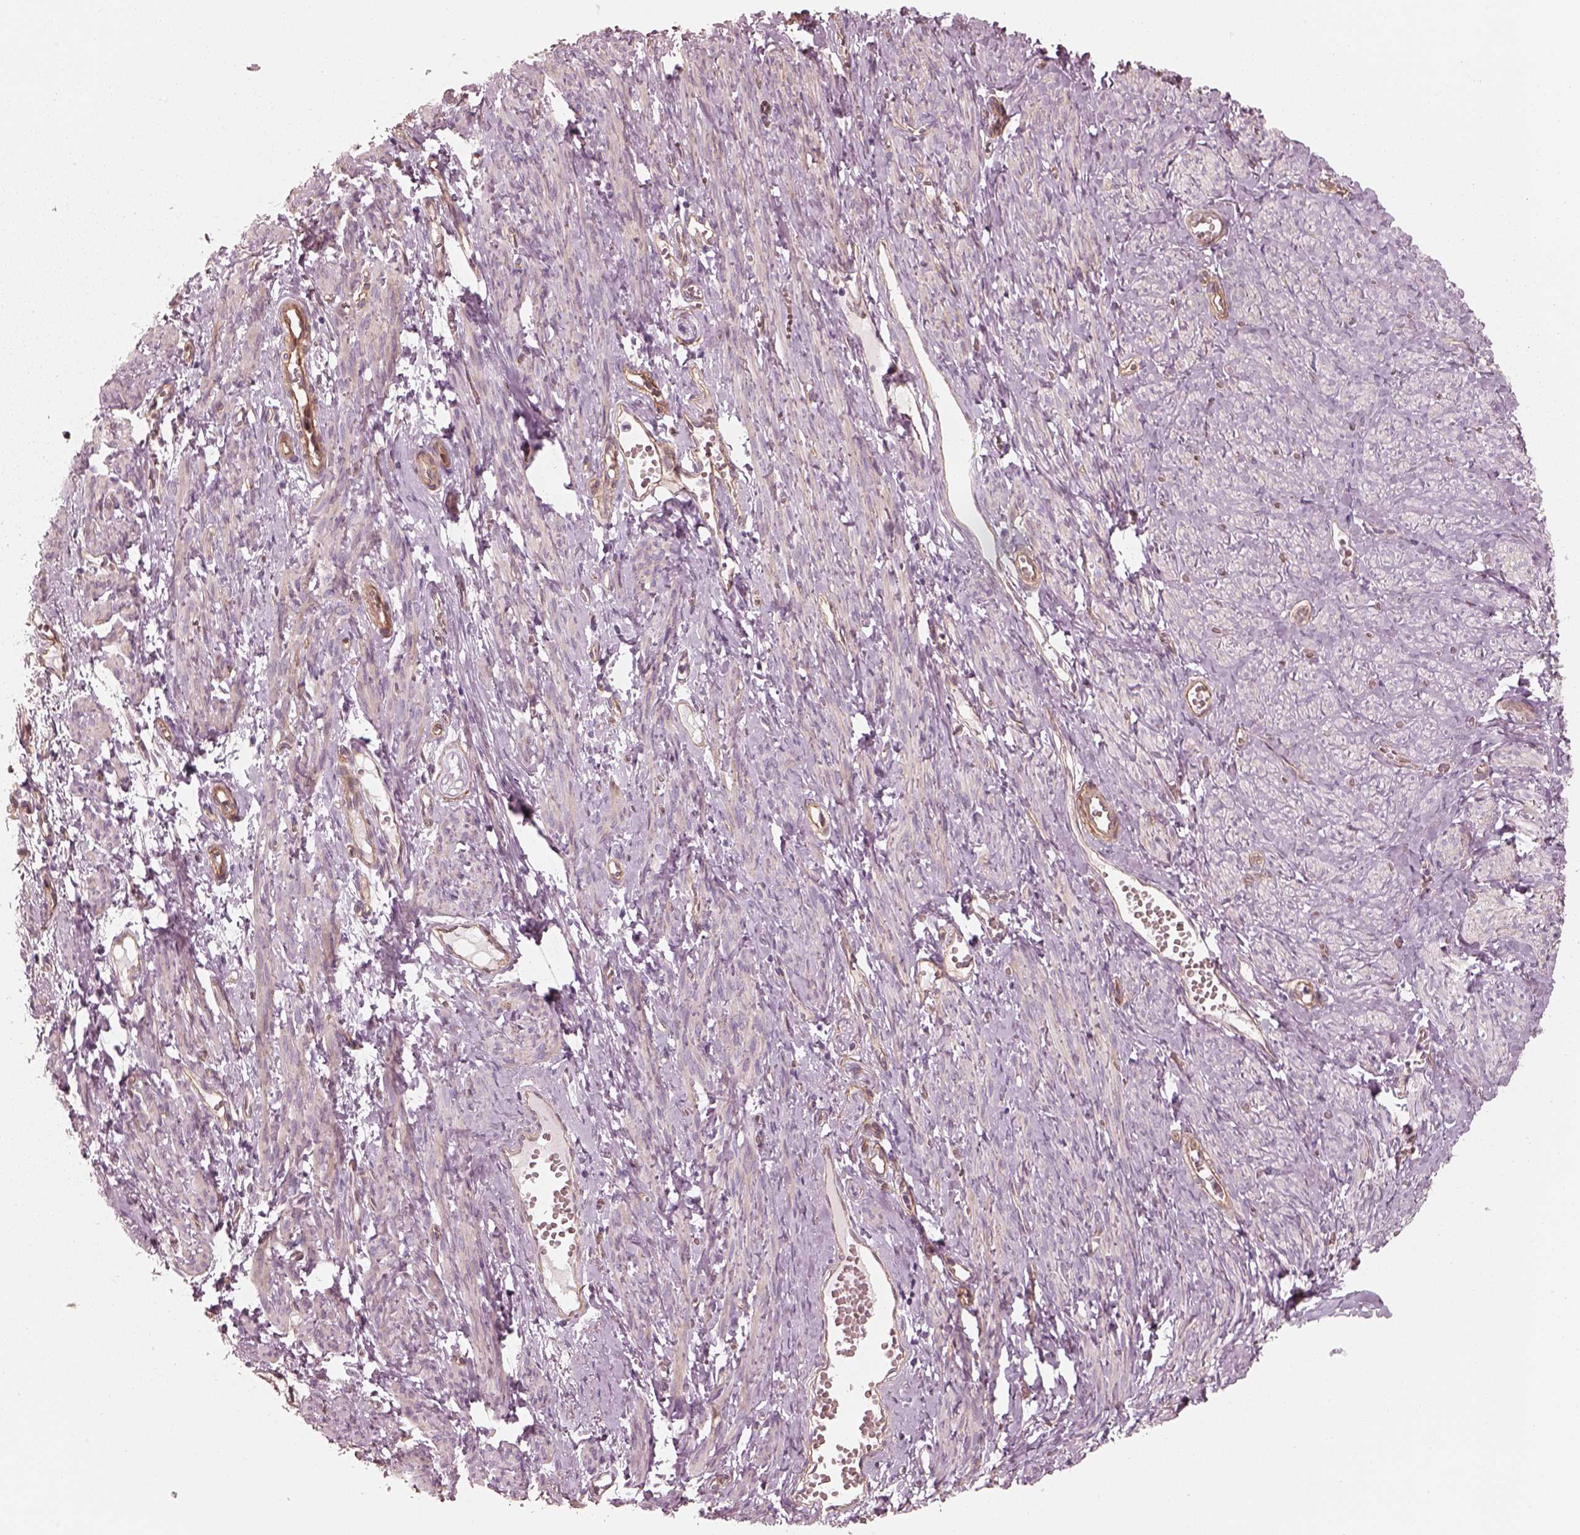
{"staining": {"intensity": "negative", "quantity": "none", "location": "none"}, "tissue": "smooth muscle", "cell_type": "Smooth muscle cells", "image_type": "normal", "snomed": [{"axis": "morphology", "description": "Normal tissue, NOS"}, {"axis": "topography", "description": "Smooth muscle"}], "caption": "The photomicrograph displays no significant staining in smooth muscle cells of smooth muscle. (DAB (3,3'-diaminobenzidine) IHC visualized using brightfield microscopy, high magnification).", "gene": "CRYM", "patient": {"sex": "female", "age": 65}}